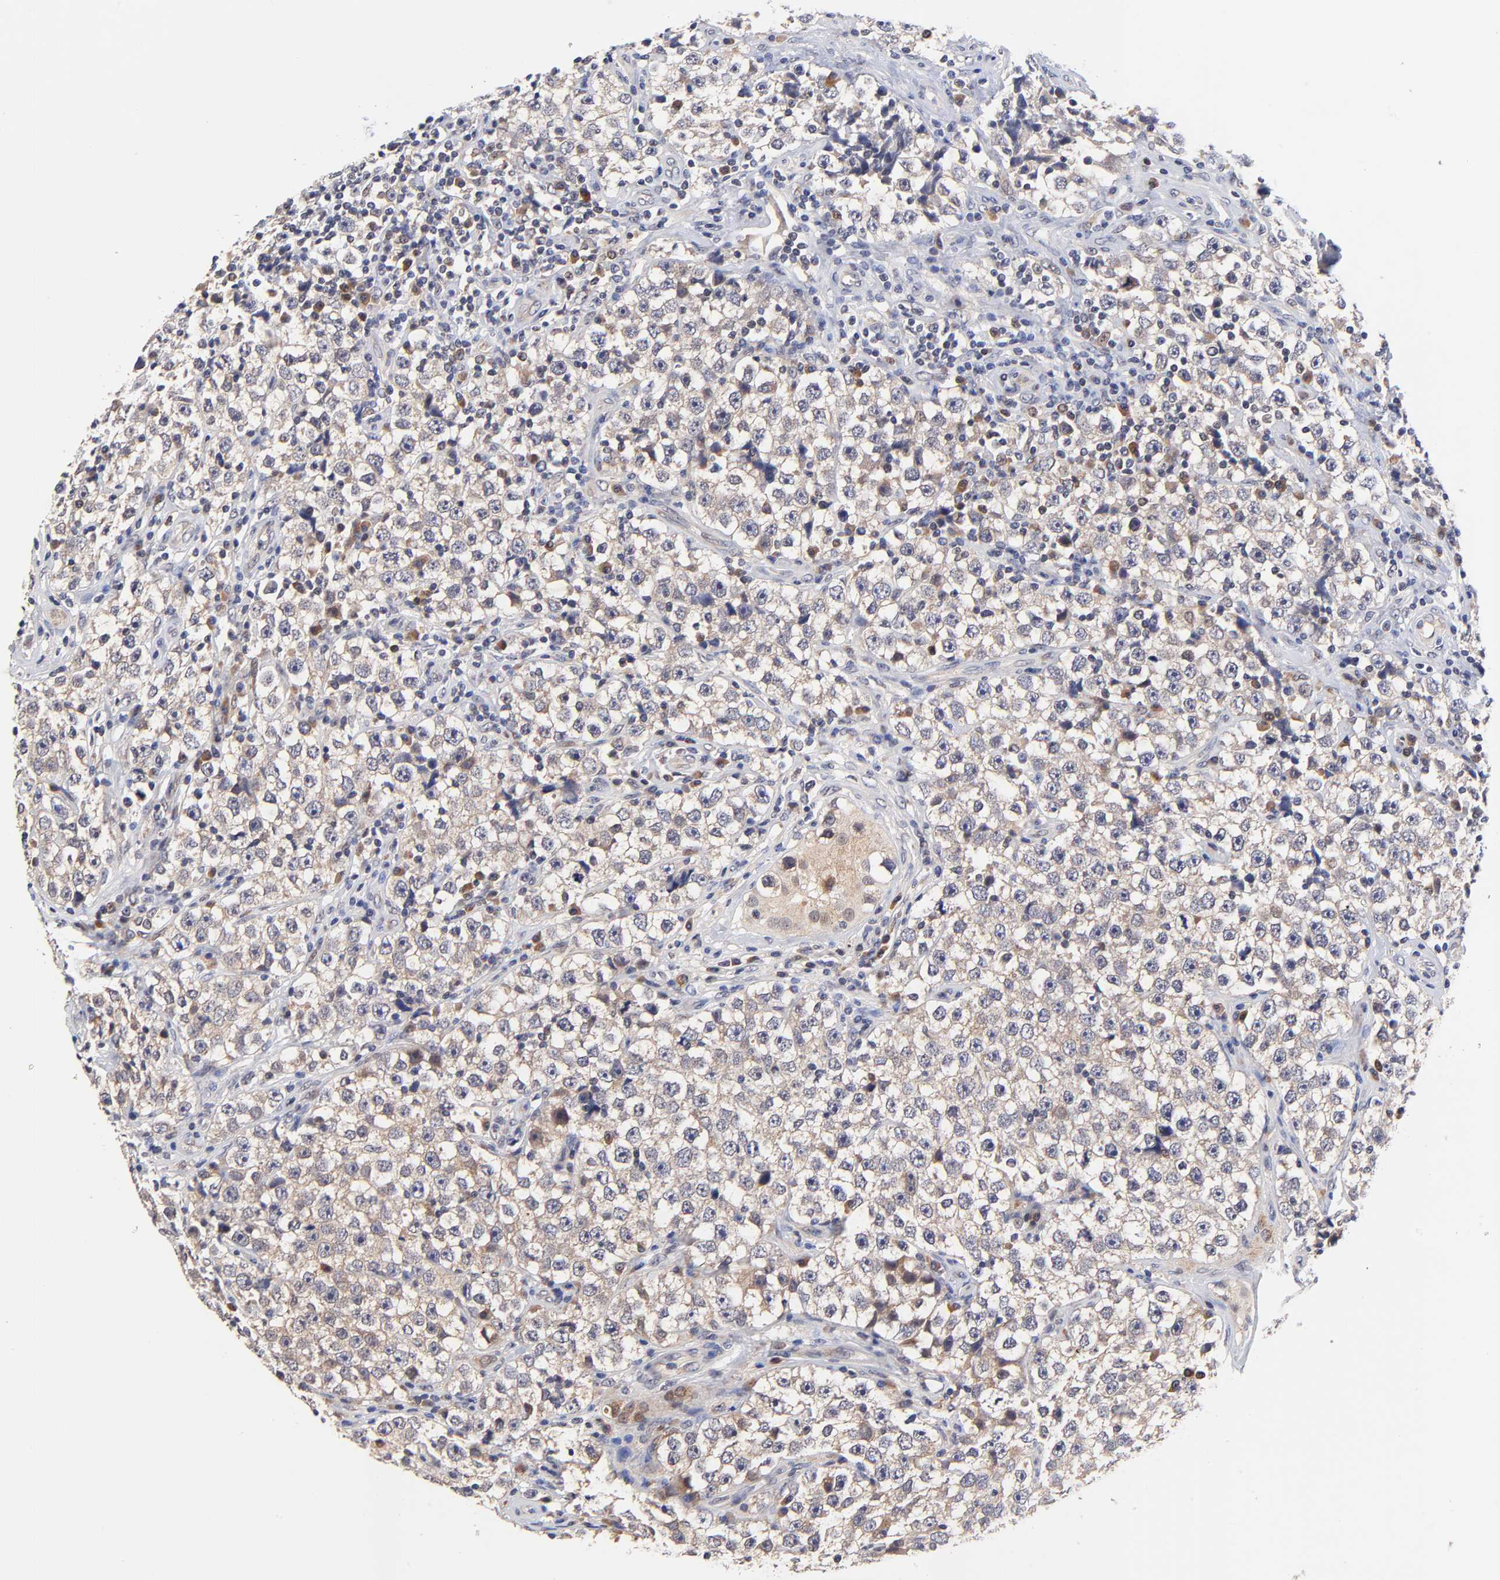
{"staining": {"intensity": "weak", "quantity": "25%-75%", "location": "cytoplasmic/membranous"}, "tissue": "testis cancer", "cell_type": "Tumor cells", "image_type": "cancer", "snomed": [{"axis": "morphology", "description": "Seminoma, NOS"}, {"axis": "topography", "description": "Testis"}], "caption": "Immunohistochemical staining of testis cancer displays low levels of weak cytoplasmic/membranous protein positivity in approximately 25%-75% of tumor cells.", "gene": "TXNL1", "patient": {"sex": "male", "age": 32}}